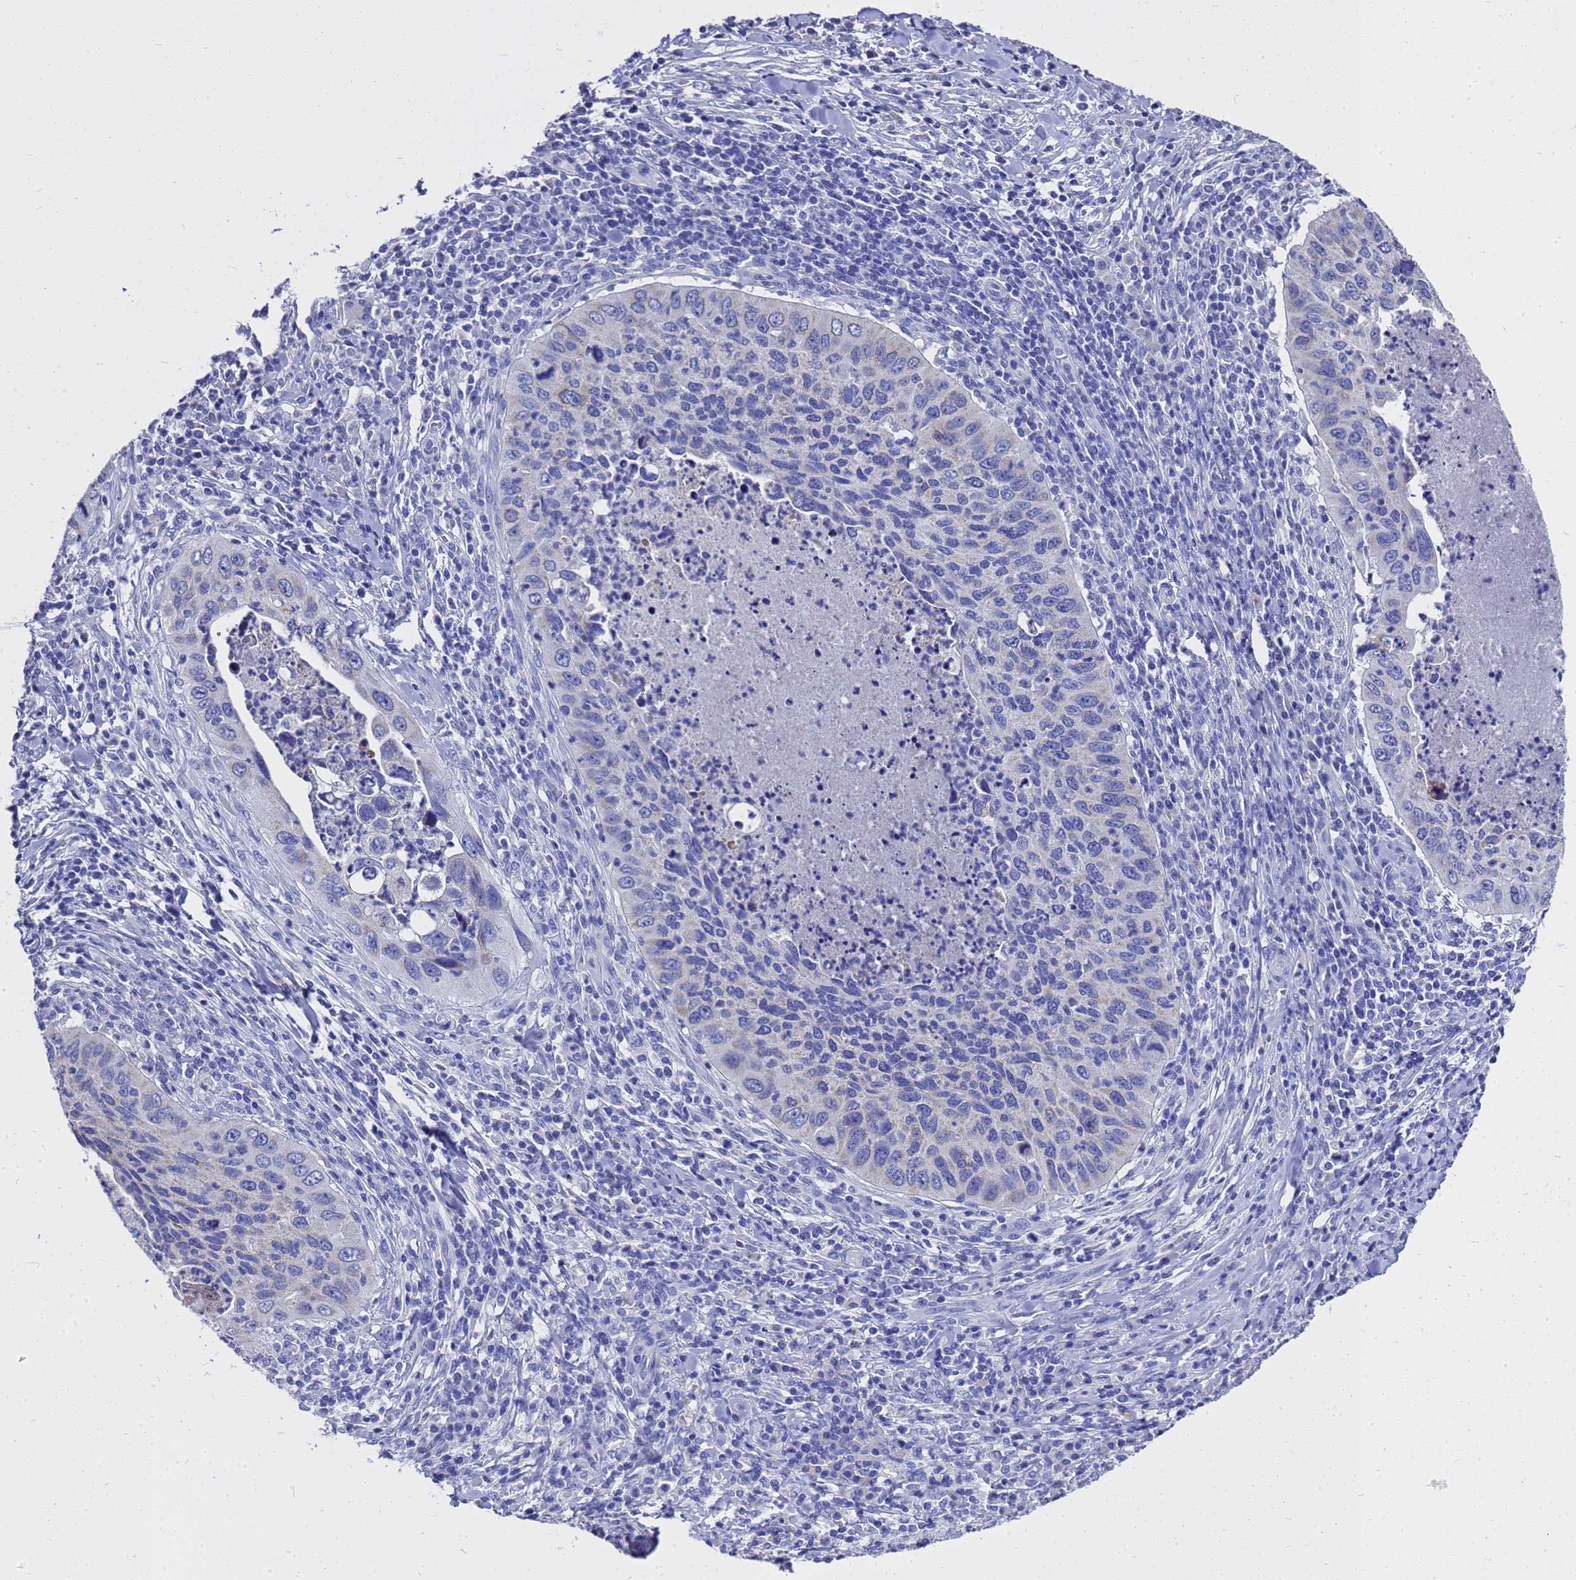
{"staining": {"intensity": "negative", "quantity": "none", "location": "none"}, "tissue": "cervical cancer", "cell_type": "Tumor cells", "image_type": "cancer", "snomed": [{"axis": "morphology", "description": "Squamous cell carcinoma, NOS"}, {"axis": "topography", "description": "Cervix"}], "caption": "Immunohistochemistry of squamous cell carcinoma (cervical) exhibits no positivity in tumor cells.", "gene": "OR52E2", "patient": {"sex": "female", "age": 38}}